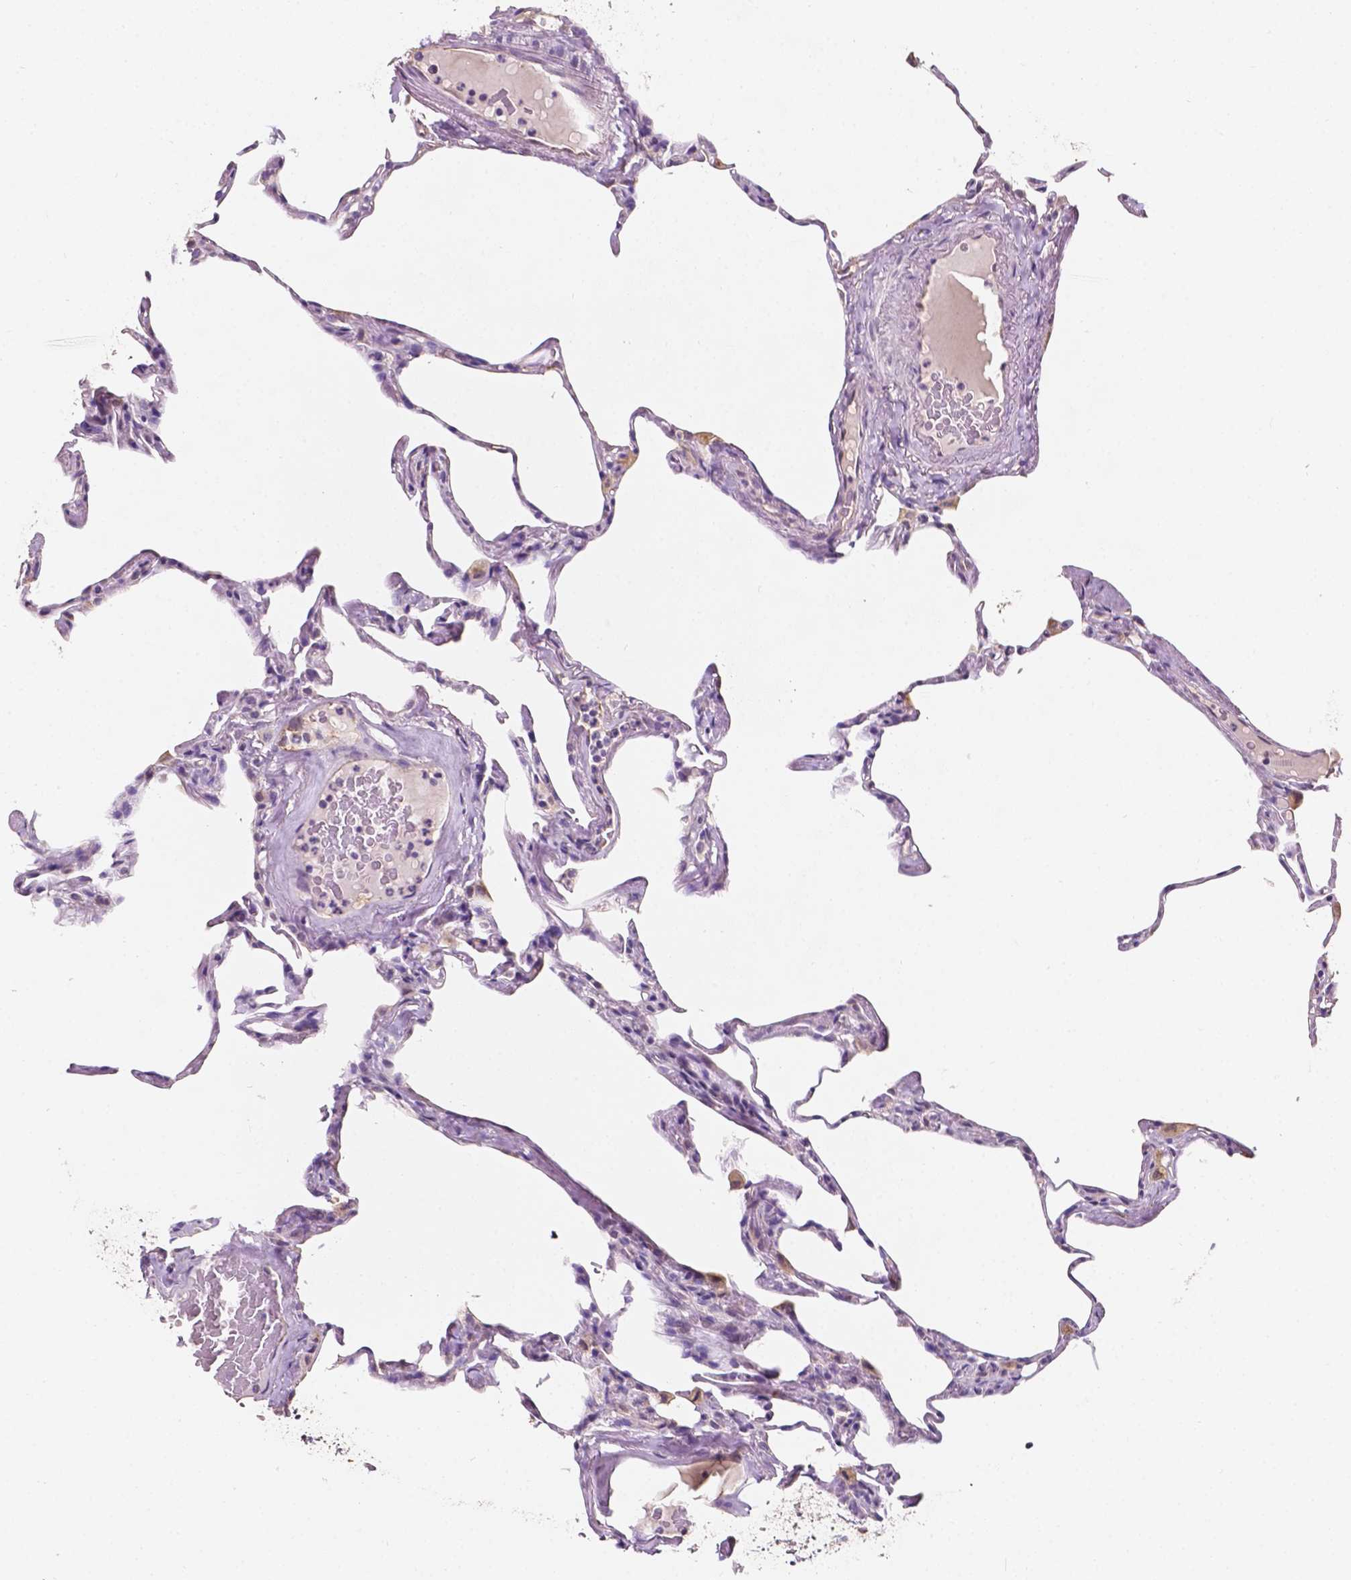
{"staining": {"intensity": "negative", "quantity": "none", "location": "none"}, "tissue": "lung", "cell_type": "Alveolar cells", "image_type": "normal", "snomed": [{"axis": "morphology", "description": "Normal tissue, NOS"}, {"axis": "topography", "description": "Lung"}], "caption": "This image is of unremarkable lung stained with immunohistochemistry to label a protein in brown with the nuclei are counter-stained blue. There is no expression in alveolar cells. (DAB (3,3'-diaminobenzidine) immunohistochemistry (IHC), high magnification).", "gene": "SLC22A4", "patient": {"sex": "male", "age": 65}}